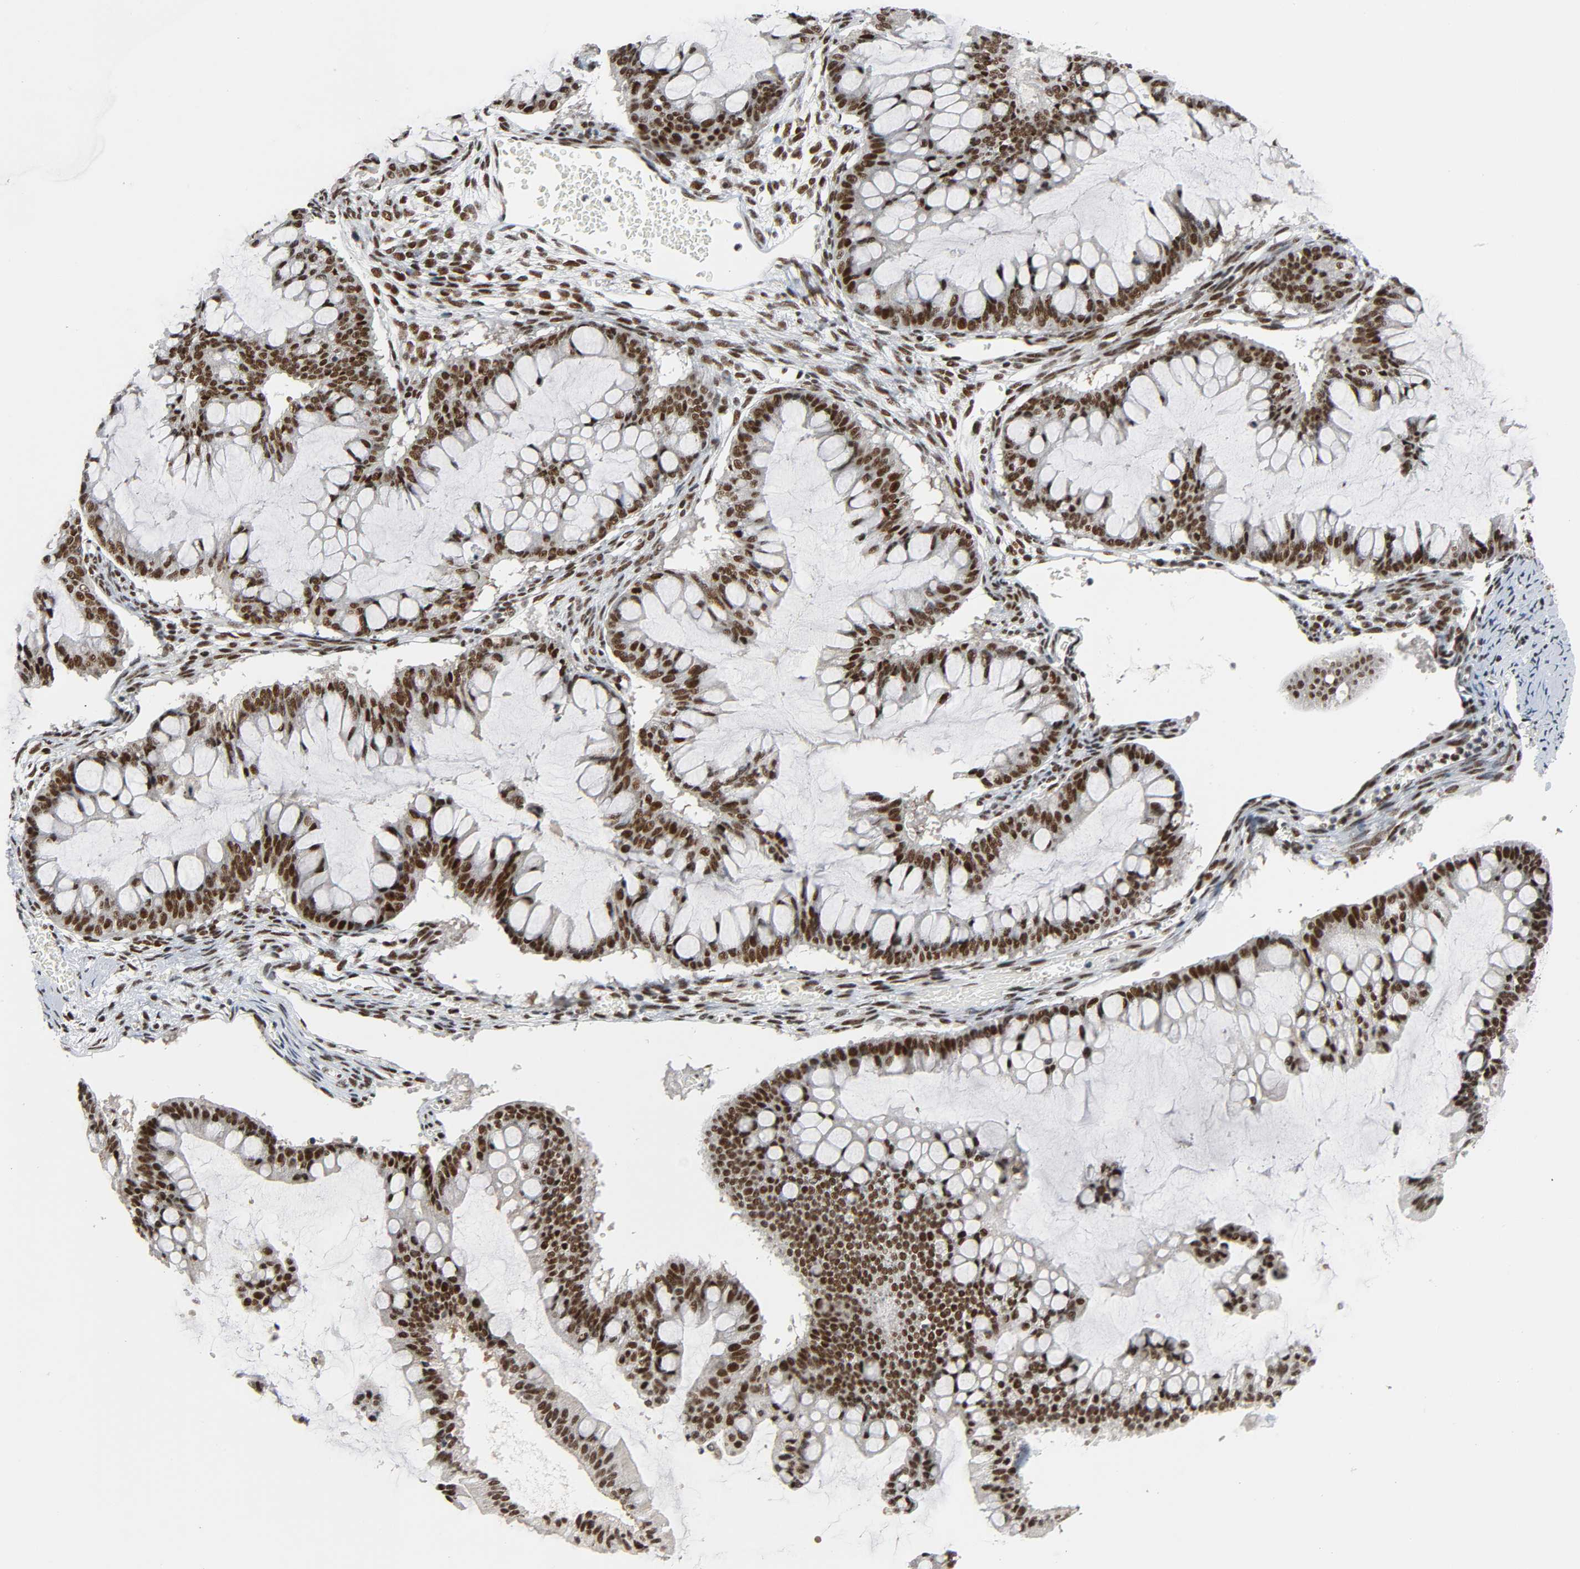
{"staining": {"intensity": "strong", "quantity": ">75%", "location": "nuclear"}, "tissue": "ovarian cancer", "cell_type": "Tumor cells", "image_type": "cancer", "snomed": [{"axis": "morphology", "description": "Cystadenocarcinoma, mucinous, NOS"}, {"axis": "topography", "description": "Ovary"}], "caption": "Tumor cells show high levels of strong nuclear positivity in about >75% of cells in human ovarian cancer.", "gene": "CDK9", "patient": {"sex": "female", "age": 73}}